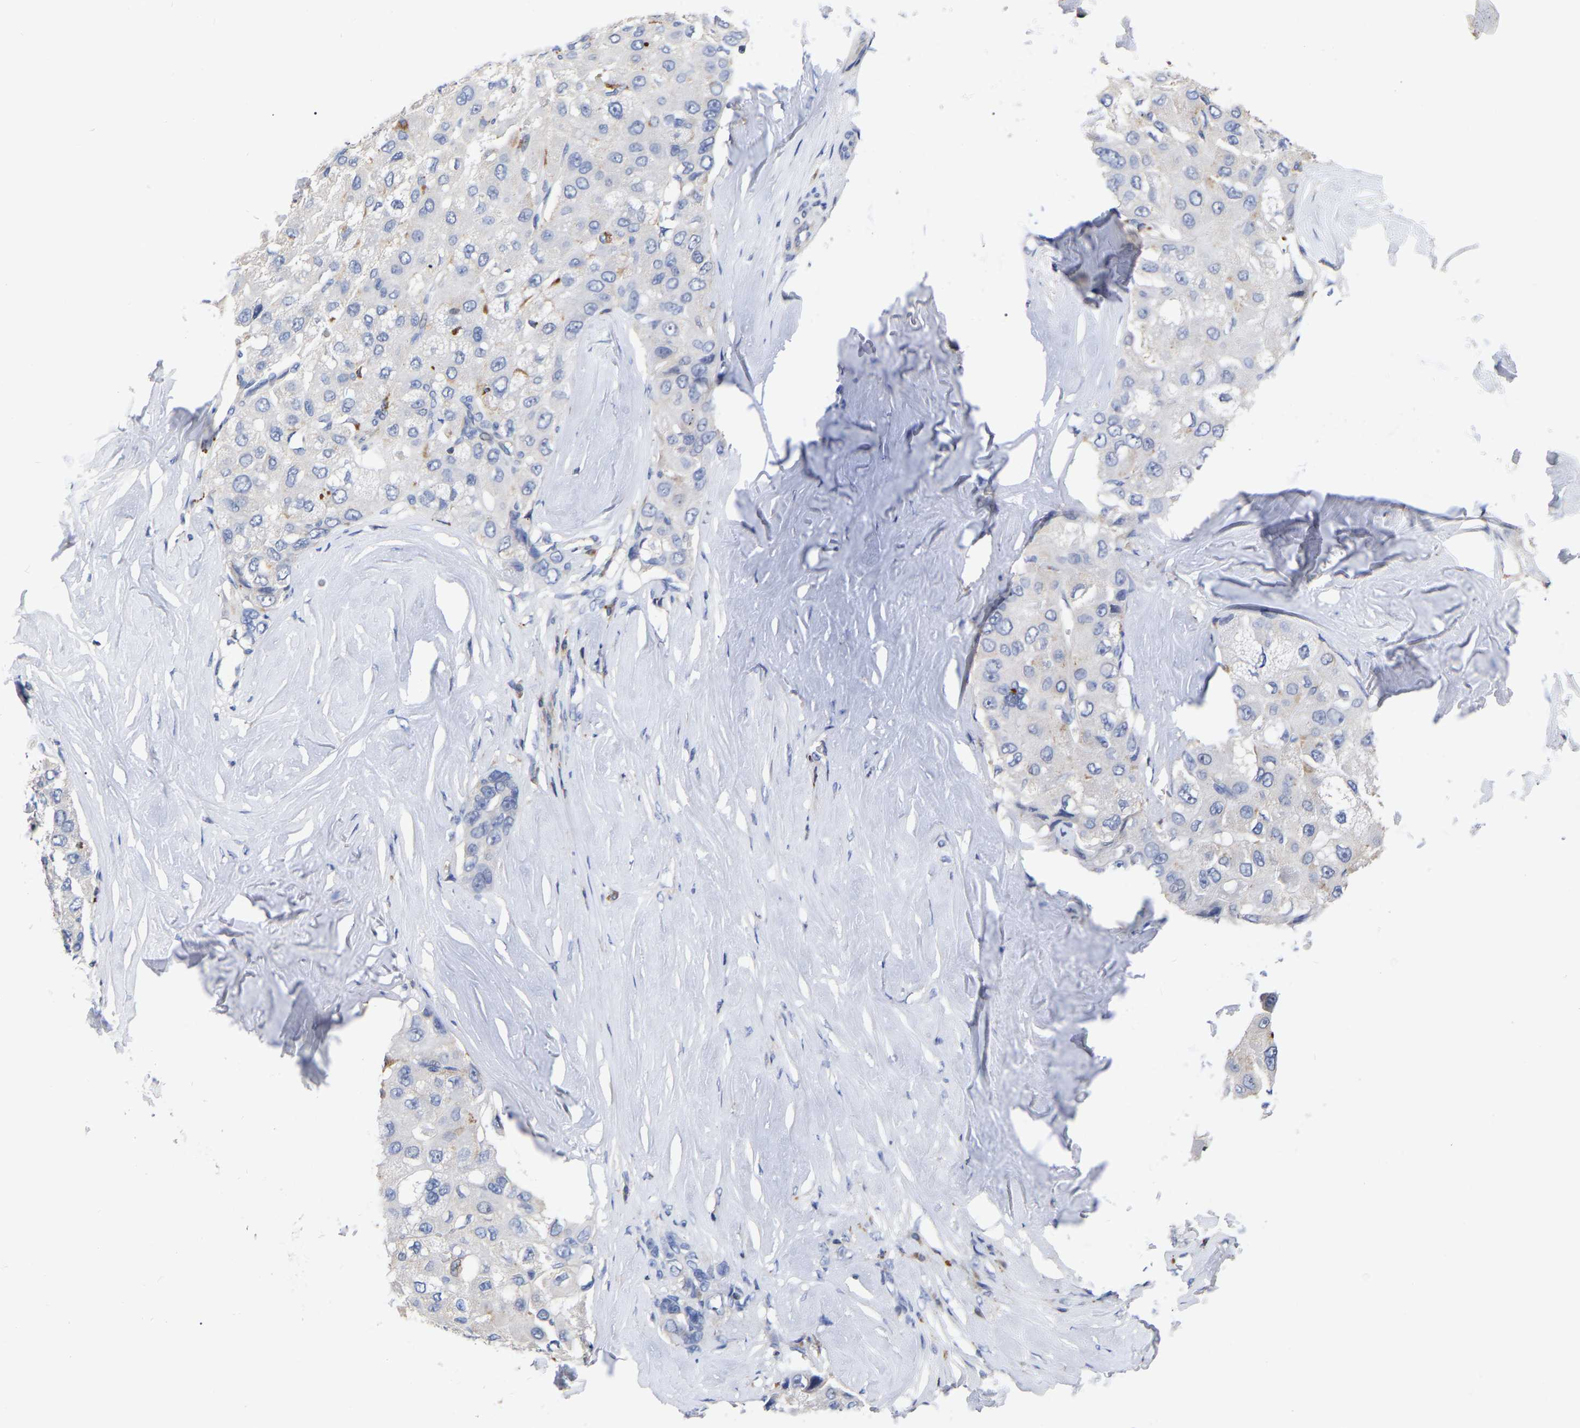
{"staining": {"intensity": "negative", "quantity": "none", "location": "none"}, "tissue": "liver cancer", "cell_type": "Tumor cells", "image_type": "cancer", "snomed": [{"axis": "morphology", "description": "Carcinoma, Hepatocellular, NOS"}, {"axis": "topography", "description": "Liver"}], "caption": "A high-resolution photomicrograph shows IHC staining of liver hepatocellular carcinoma, which demonstrates no significant positivity in tumor cells.", "gene": "PTPN7", "patient": {"sex": "male", "age": 80}}